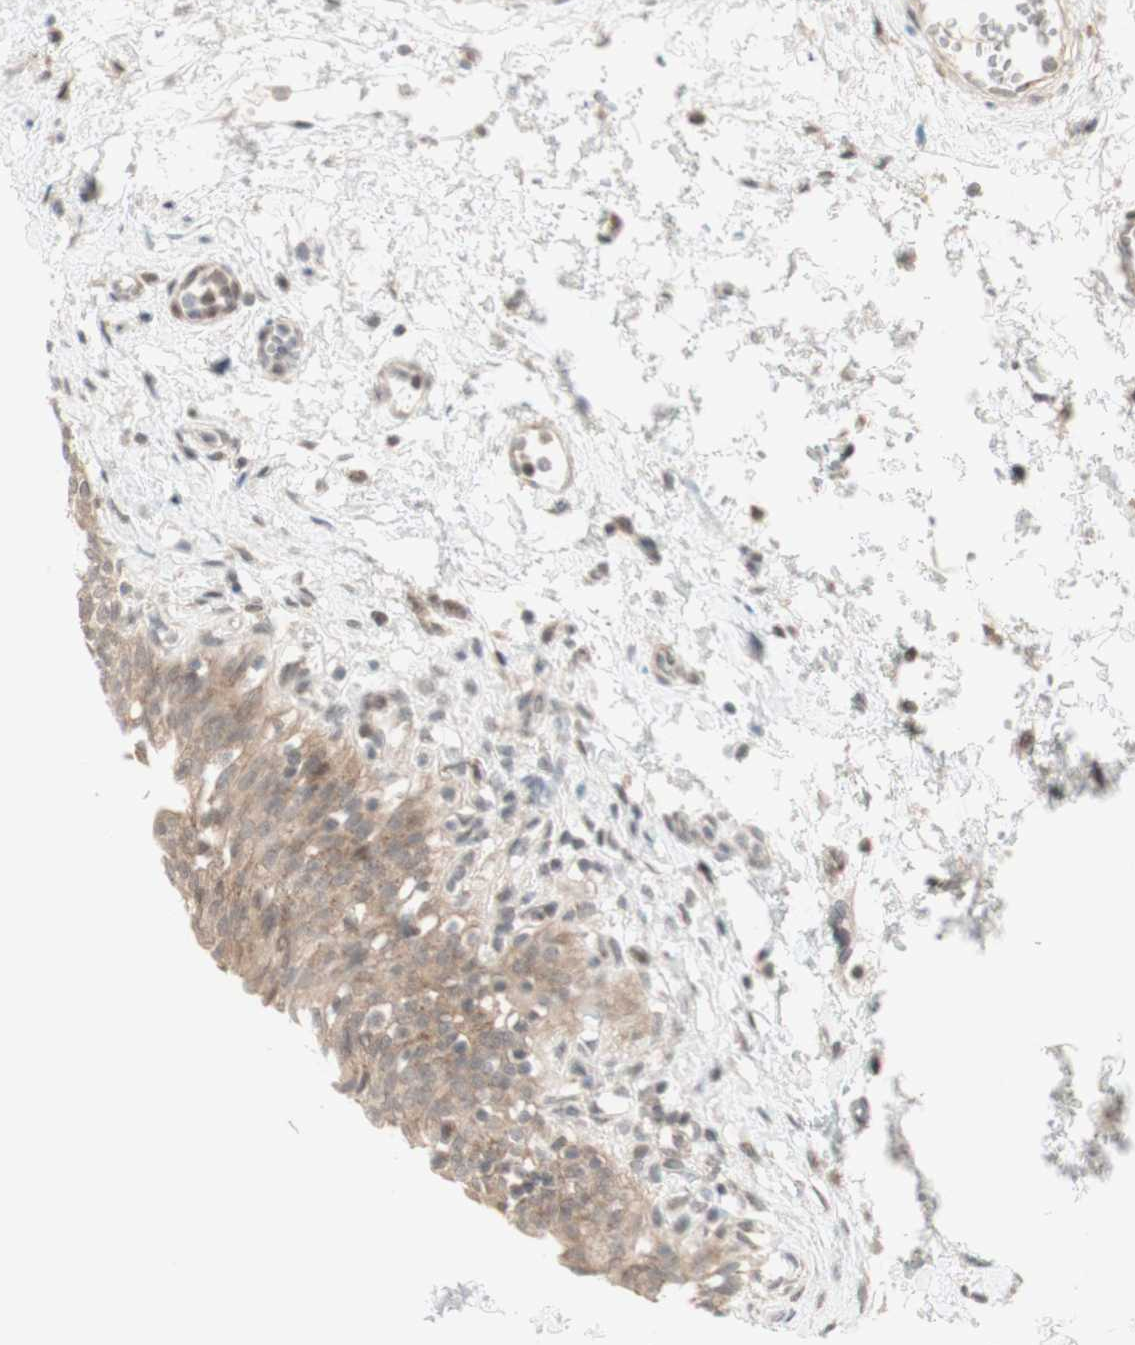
{"staining": {"intensity": "moderate", "quantity": ">75%", "location": "cytoplasmic/membranous"}, "tissue": "urinary bladder", "cell_type": "Urothelial cells", "image_type": "normal", "snomed": [{"axis": "morphology", "description": "Normal tissue, NOS"}, {"axis": "topography", "description": "Urinary bladder"}], "caption": "Immunohistochemistry (IHC) image of benign human urinary bladder stained for a protein (brown), which exhibits medium levels of moderate cytoplasmic/membranous expression in approximately >75% of urothelial cells.", "gene": "CYLD", "patient": {"sex": "male", "age": 55}}